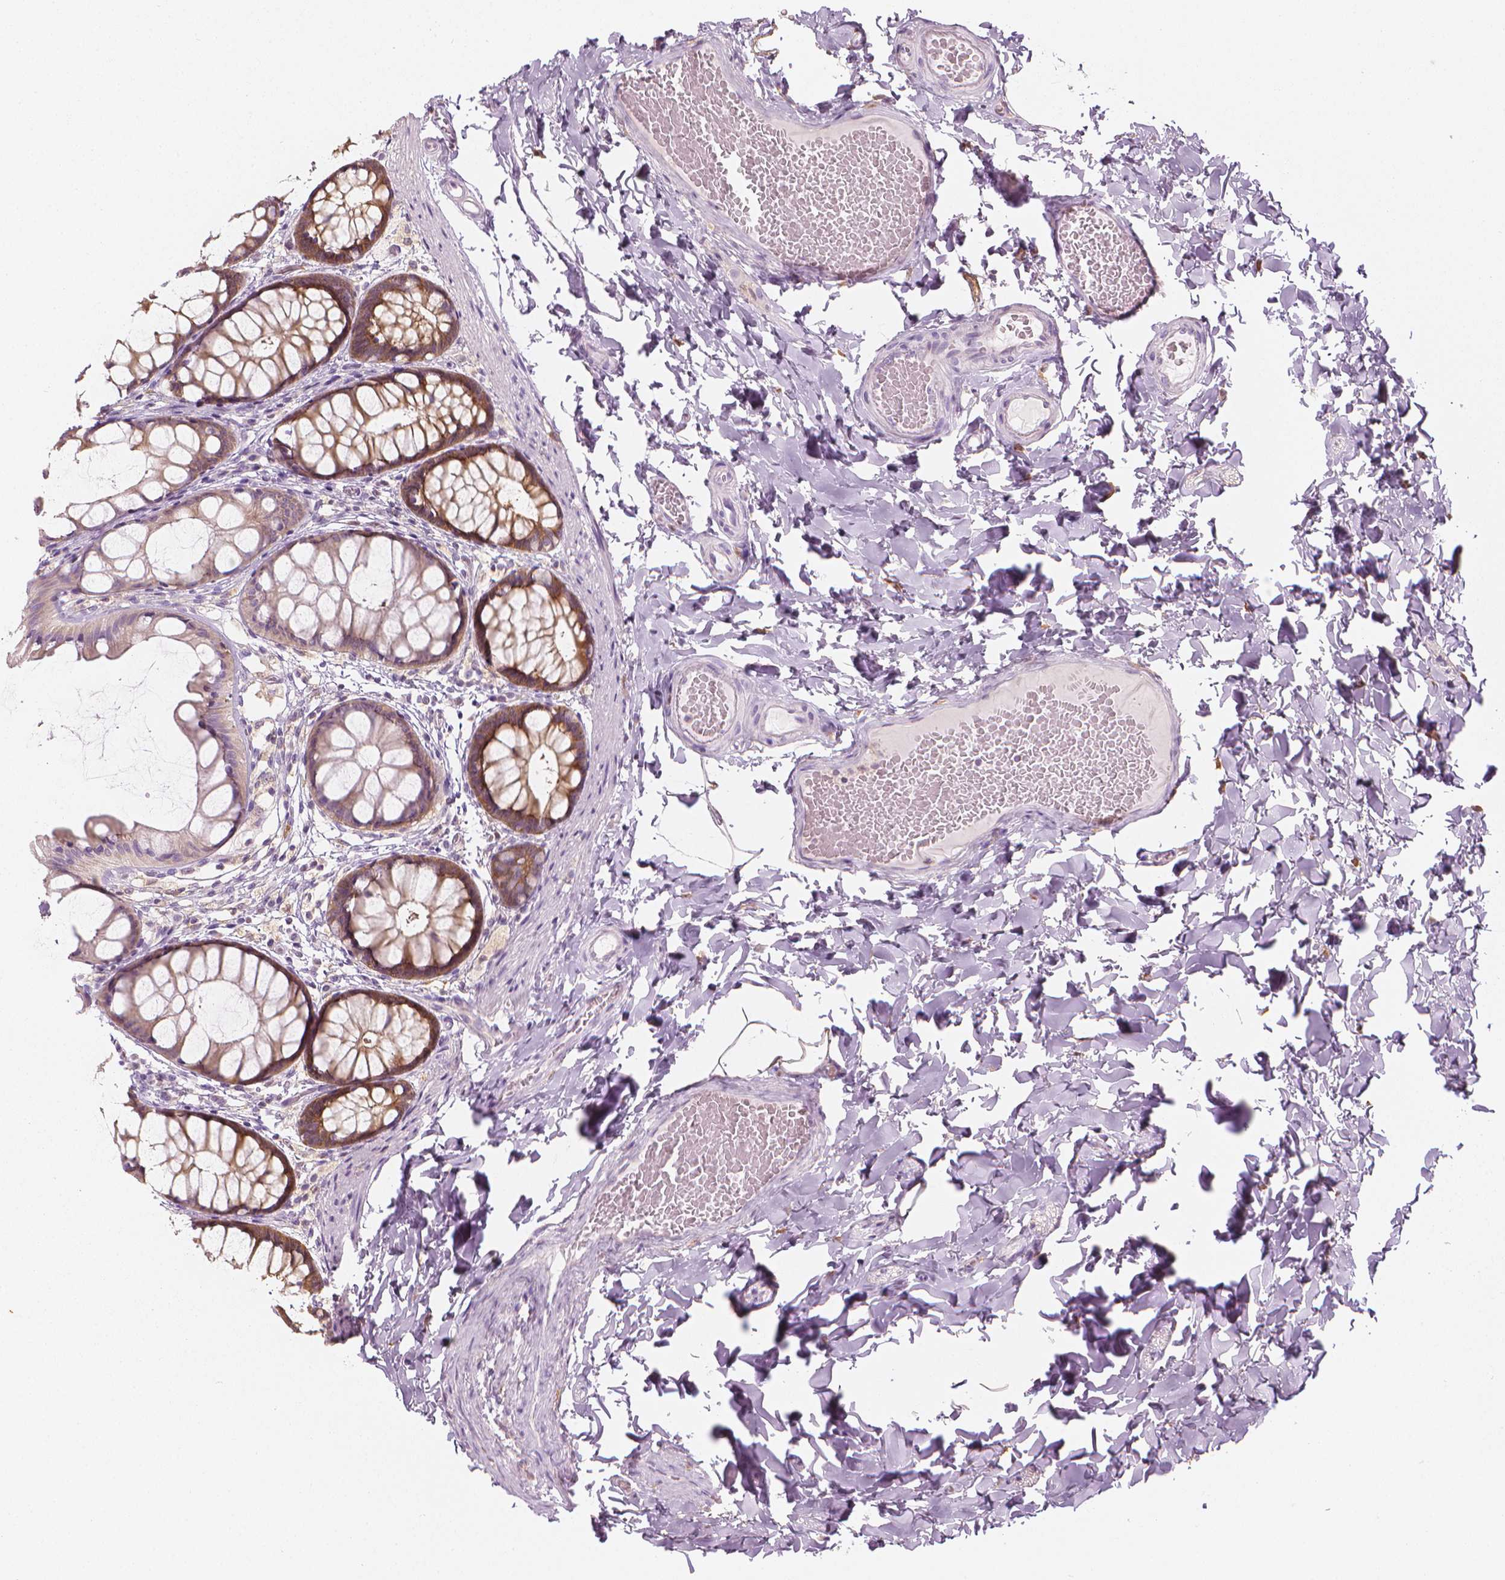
{"staining": {"intensity": "negative", "quantity": "none", "location": "none"}, "tissue": "colon", "cell_type": "Endothelial cells", "image_type": "normal", "snomed": [{"axis": "morphology", "description": "Normal tissue, NOS"}, {"axis": "topography", "description": "Colon"}], "caption": "This is an immunohistochemistry (IHC) image of normal colon. There is no staining in endothelial cells.", "gene": "SHMT1", "patient": {"sex": "male", "age": 47}}